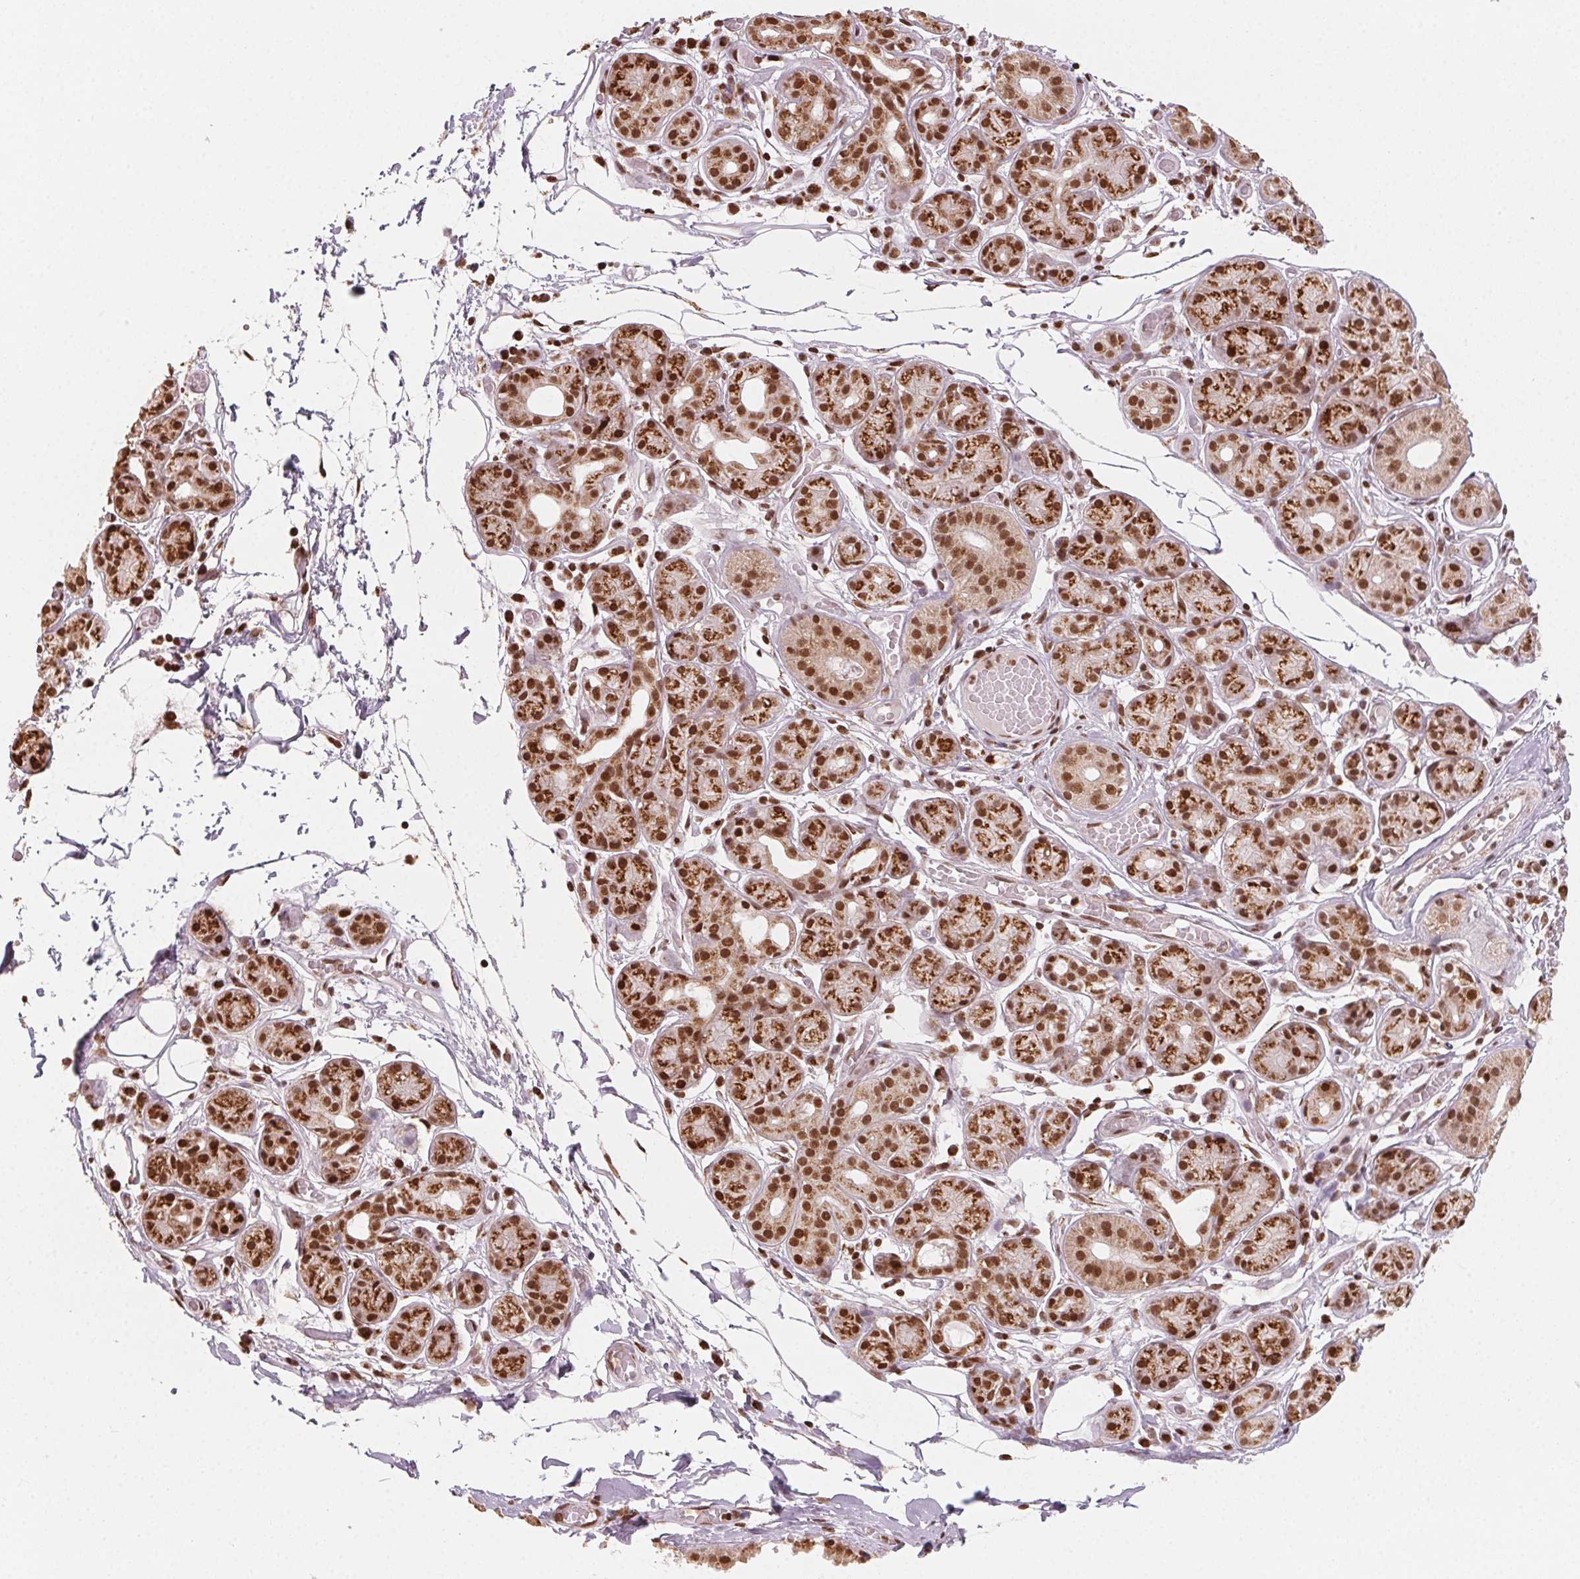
{"staining": {"intensity": "strong", "quantity": ">75%", "location": "cytoplasmic/membranous,nuclear"}, "tissue": "salivary gland", "cell_type": "Glandular cells", "image_type": "normal", "snomed": [{"axis": "morphology", "description": "Normal tissue, NOS"}, {"axis": "topography", "description": "Salivary gland"}, {"axis": "topography", "description": "Peripheral nerve tissue"}], "caption": "The histopathology image reveals staining of benign salivary gland, revealing strong cytoplasmic/membranous,nuclear protein positivity (brown color) within glandular cells.", "gene": "TOPORS", "patient": {"sex": "male", "age": 71}}